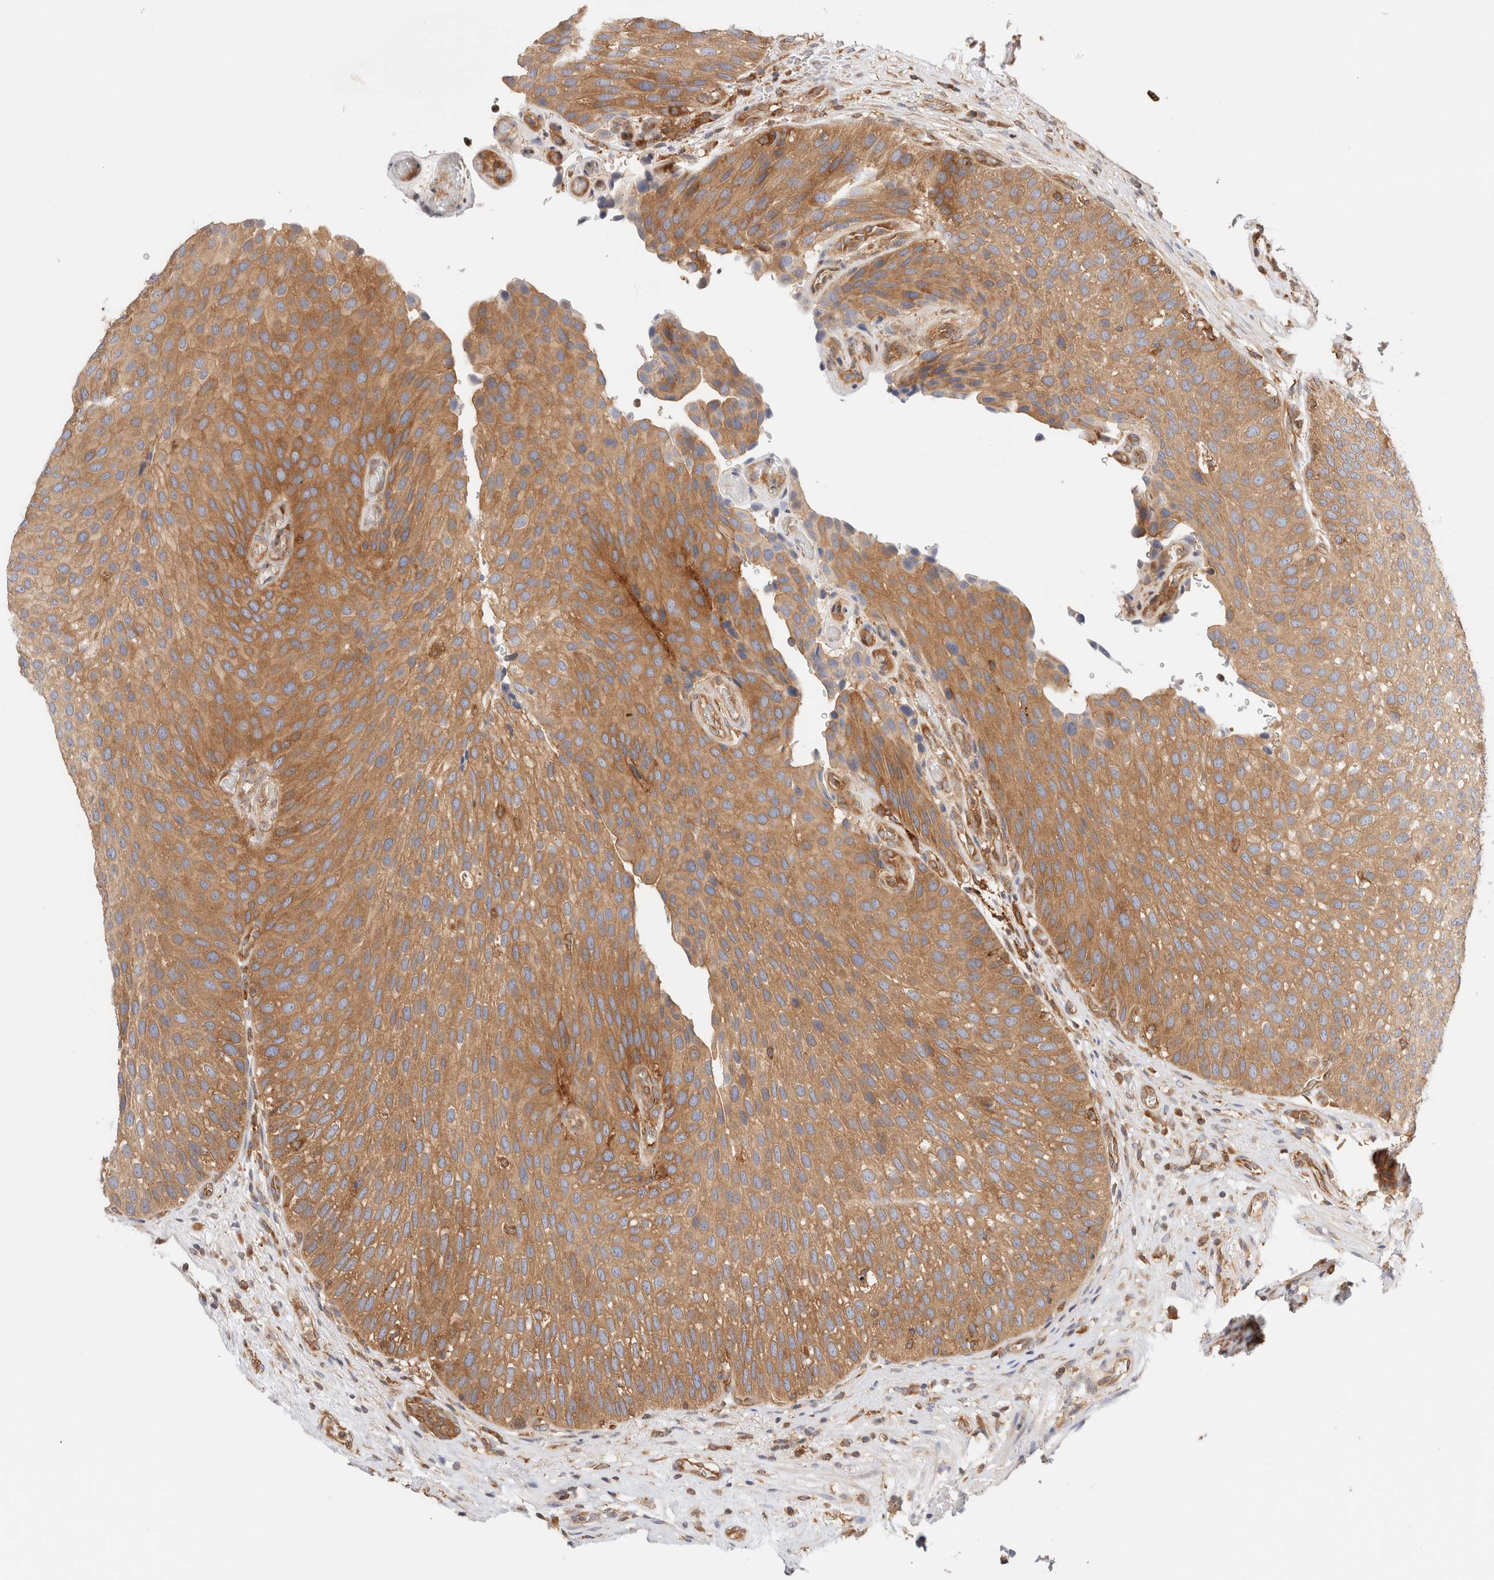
{"staining": {"intensity": "moderate", "quantity": ">75%", "location": "cytoplasmic/membranous"}, "tissue": "urothelial cancer", "cell_type": "Tumor cells", "image_type": "cancer", "snomed": [{"axis": "morphology", "description": "Normal tissue, NOS"}, {"axis": "morphology", "description": "Urothelial carcinoma, Low grade"}, {"axis": "topography", "description": "Urinary bladder"}, {"axis": "topography", "description": "Prostate"}], "caption": "Immunohistochemical staining of human urothelial cancer shows medium levels of moderate cytoplasmic/membranous protein expression in about >75% of tumor cells. (DAB = brown stain, brightfield microscopy at high magnification).", "gene": "RABEP1", "patient": {"sex": "male", "age": 60}}